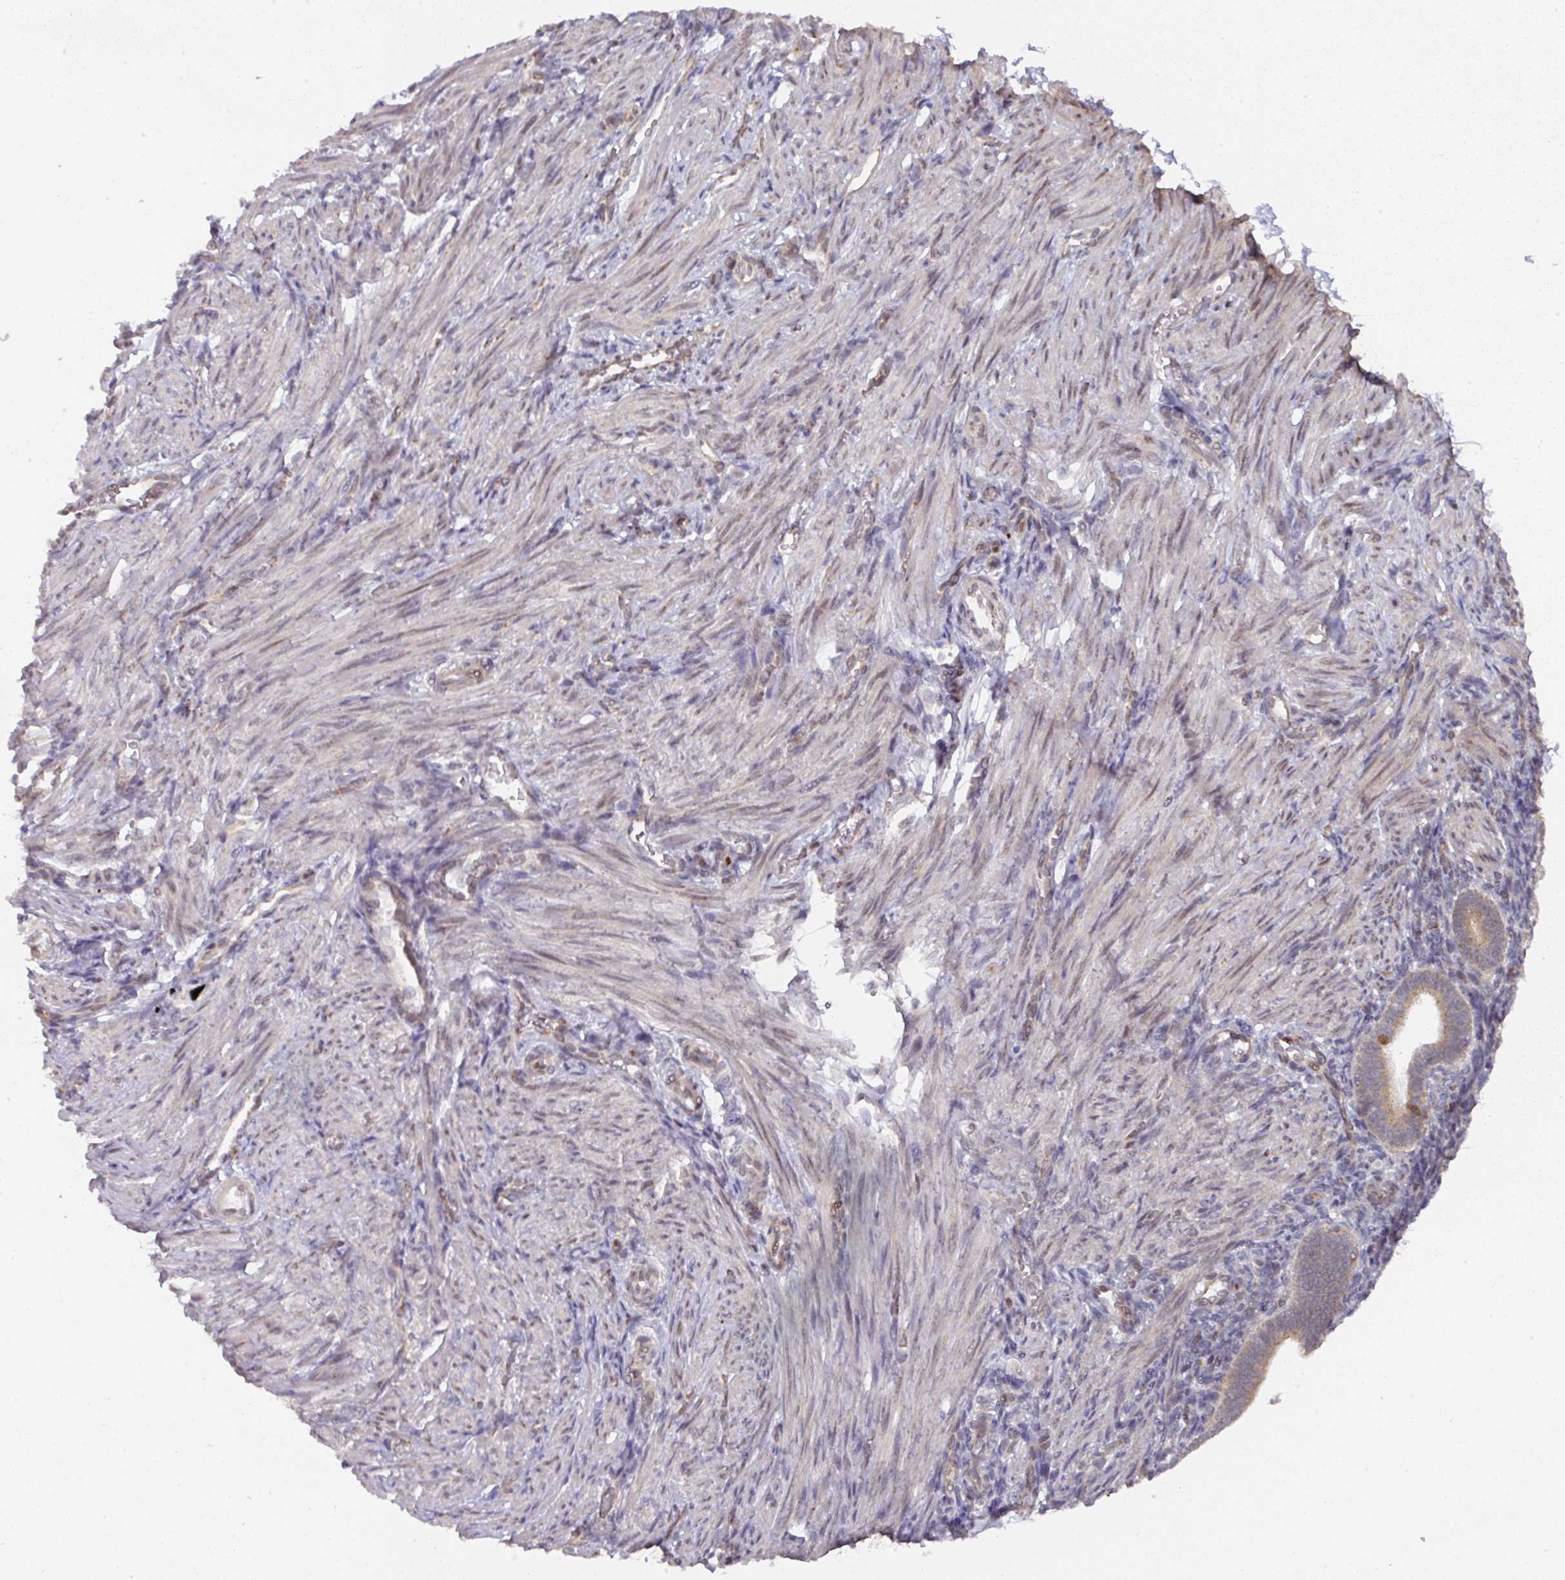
{"staining": {"intensity": "negative", "quantity": "none", "location": "none"}, "tissue": "endometrium", "cell_type": "Cells in endometrial stroma", "image_type": "normal", "snomed": [{"axis": "morphology", "description": "Normal tissue, NOS"}, {"axis": "topography", "description": "Endometrium"}], "caption": "Protein analysis of normal endometrium displays no significant positivity in cells in endometrial stroma. The staining was performed using DAB (3,3'-diaminobenzidine) to visualize the protein expression in brown, while the nuclei were stained in blue with hematoxylin (Magnification: 20x).", "gene": "C18orf25", "patient": {"sex": "female", "age": 34}}